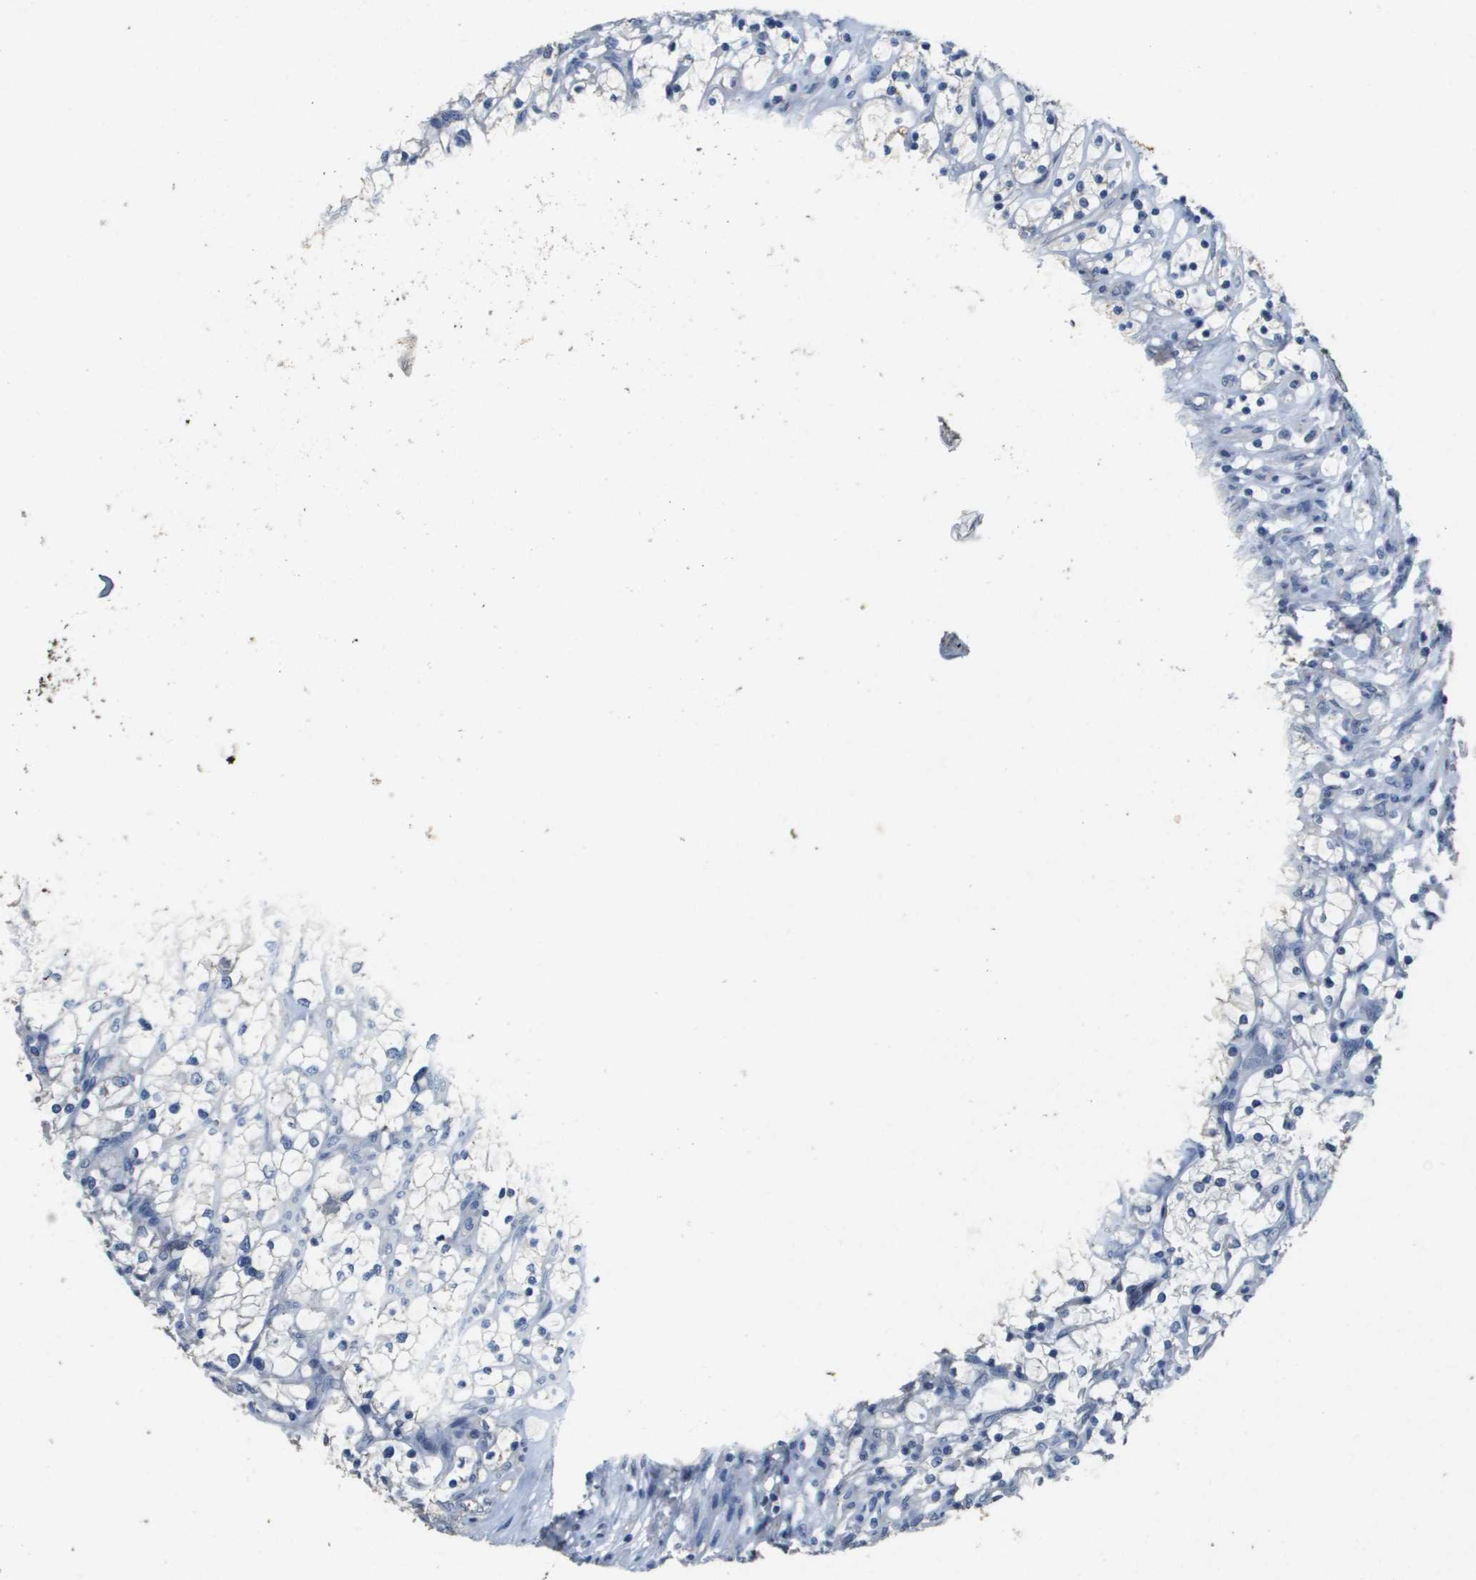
{"staining": {"intensity": "negative", "quantity": "none", "location": "none"}, "tissue": "renal cancer", "cell_type": "Tumor cells", "image_type": "cancer", "snomed": [{"axis": "morphology", "description": "Adenocarcinoma, NOS"}, {"axis": "topography", "description": "Kidney"}], "caption": "Human renal adenocarcinoma stained for a protein using IHC exhibits no positivity in tumor cells.", "gene": "MT3", "patient": {"sex": "female", "age": 69}}